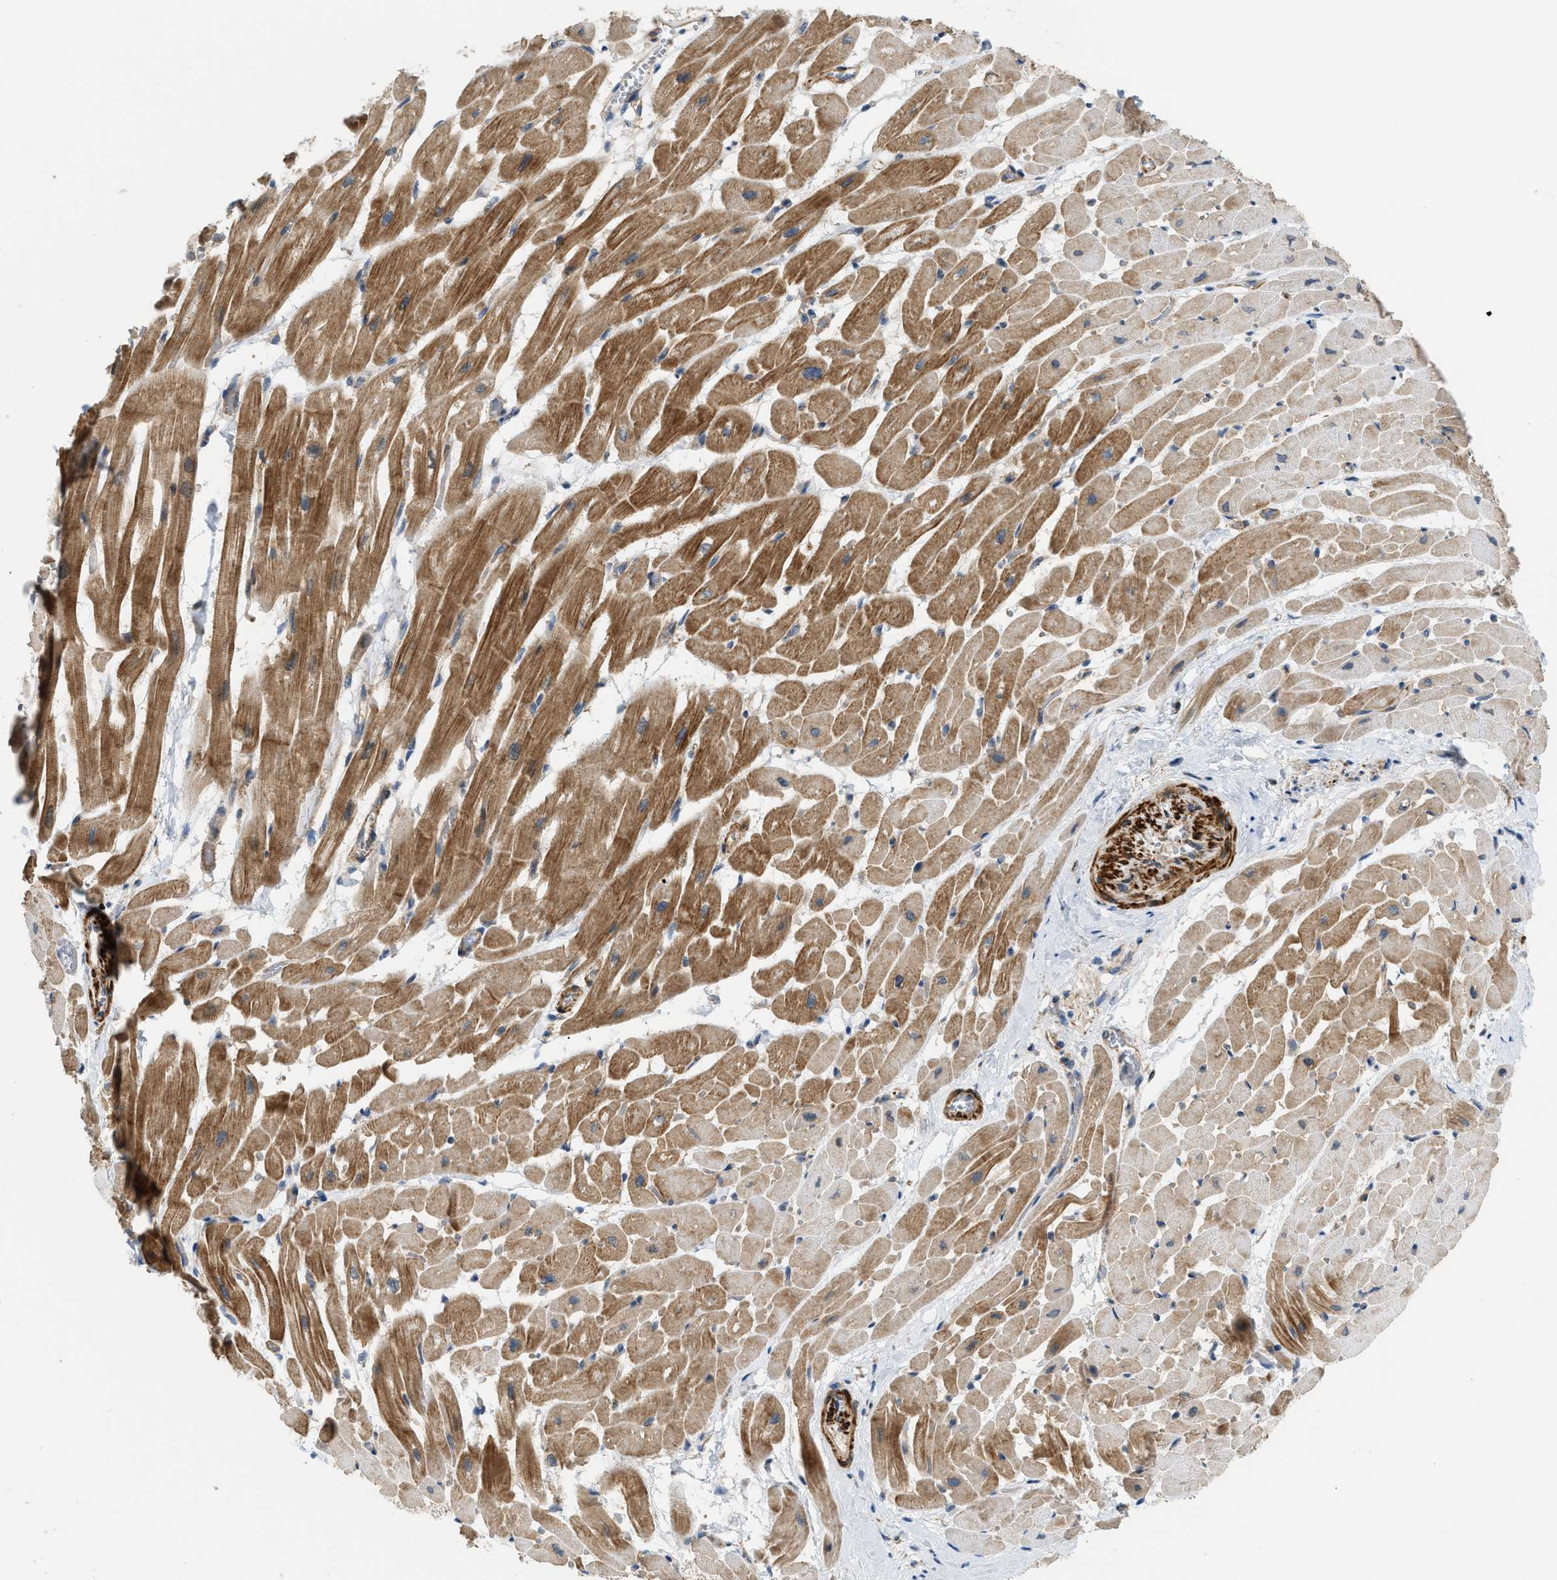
{"staining": {"intensity": "moderate", "quantity": ">75%", "location": "cytoplasmic/membranous"}, "tissue": "heart muscle", "cell_type": "Cardiomyocytes", "image_type": "normal", "snomed": [{"axis": "morphology", "description": "Normal tissue, NOS"}, {"axis": "topography", "description": "Heart"}], "caption": "Protein expression analysis of normal heart muscle displays moderate cytoplasmic/membranous staining in about >75% of cardiomyocytes.", "gene": "BTN3A2", "patient": {"sex": "male", "age": 45}}